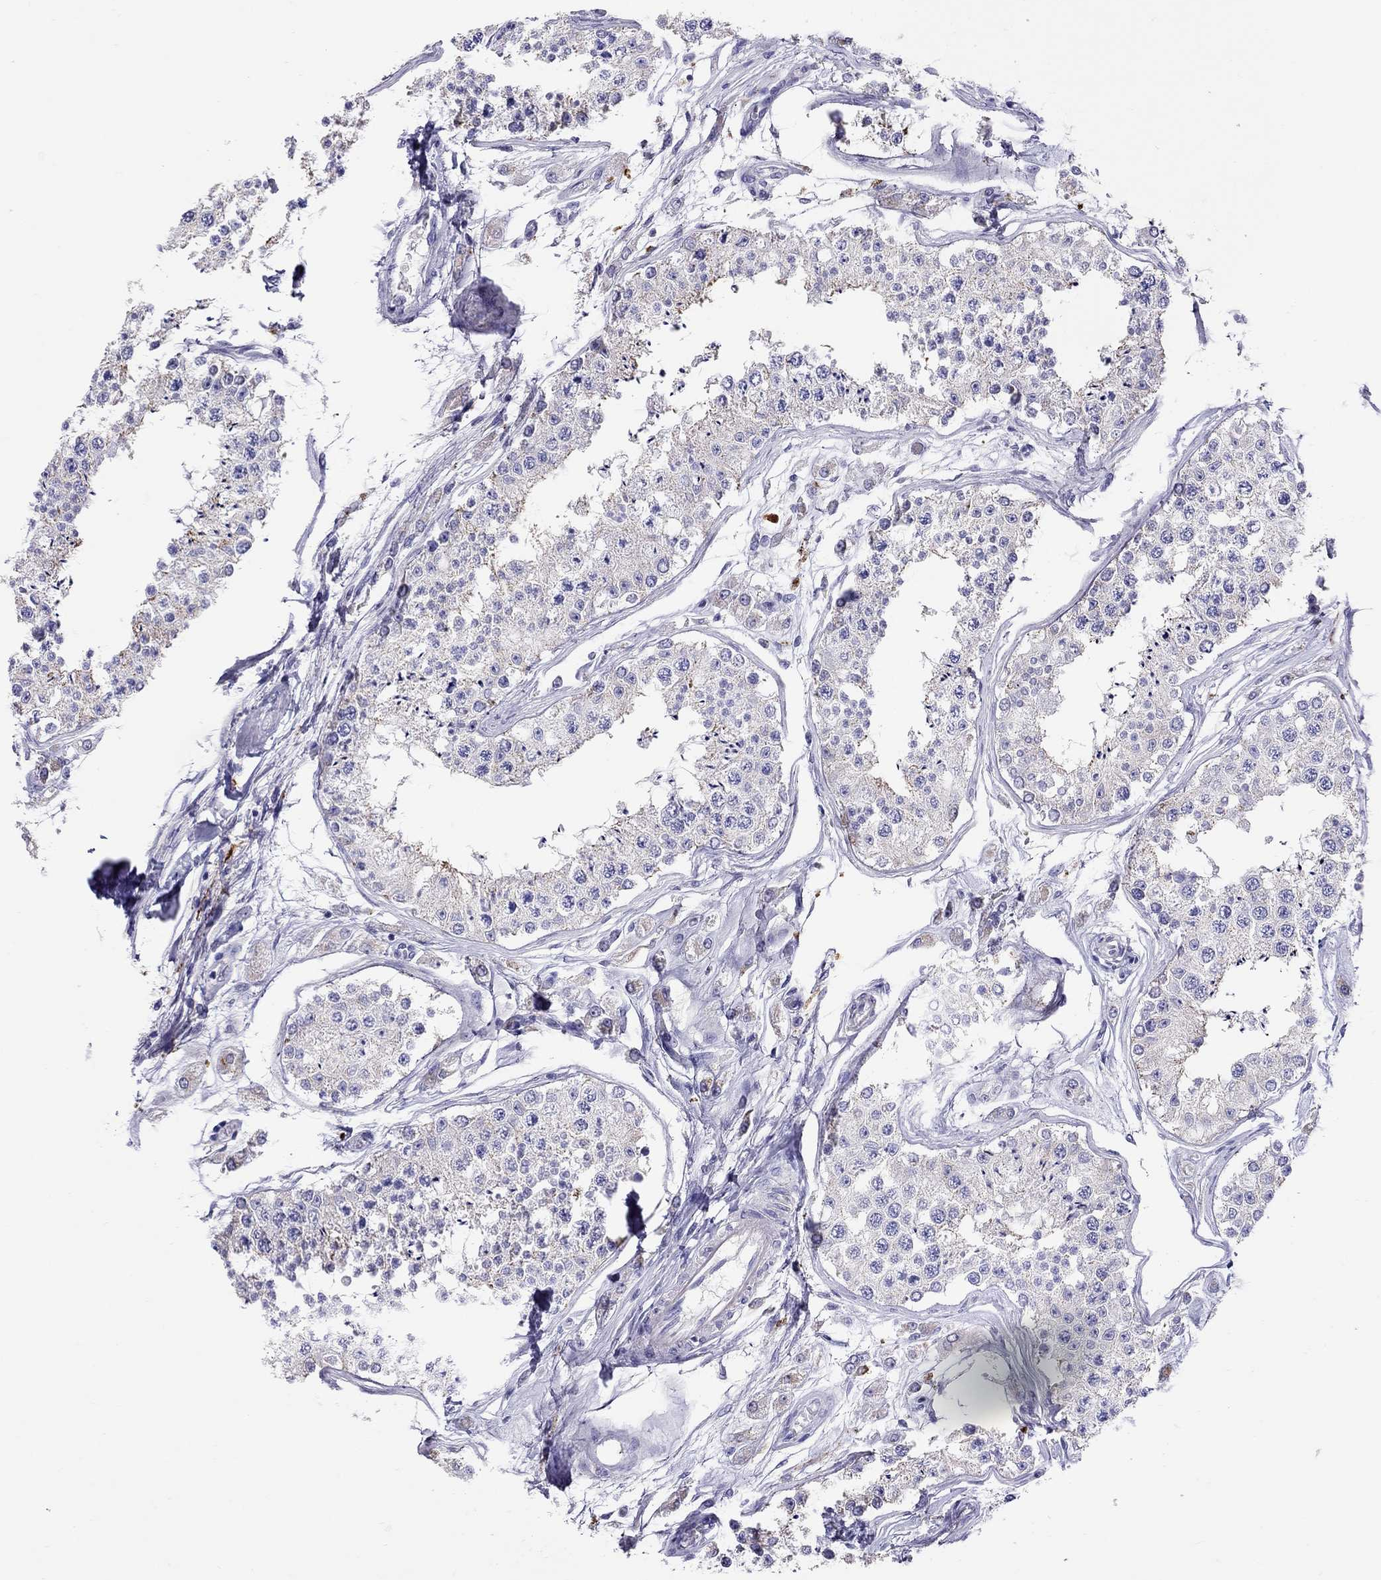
{"staining": {"intensity": "negative", "quantity": "none", "location": "none"}, "tissue": "testis", "cell_type": "Cells in seminiferous ducts", "image_type": "normal", "snomed": [{"axis": "morphology", "description": "Normal tissue, NOS"}, {"axis": "topography", "description": "Testis"}], "caption": "This is a photomicrograph of IHC staining of unremarkable testis, which shows no staining in cells in seminiferous ducts.", "gene": "CLPSL2", "patient": {"sex": "male", "age": 25}}